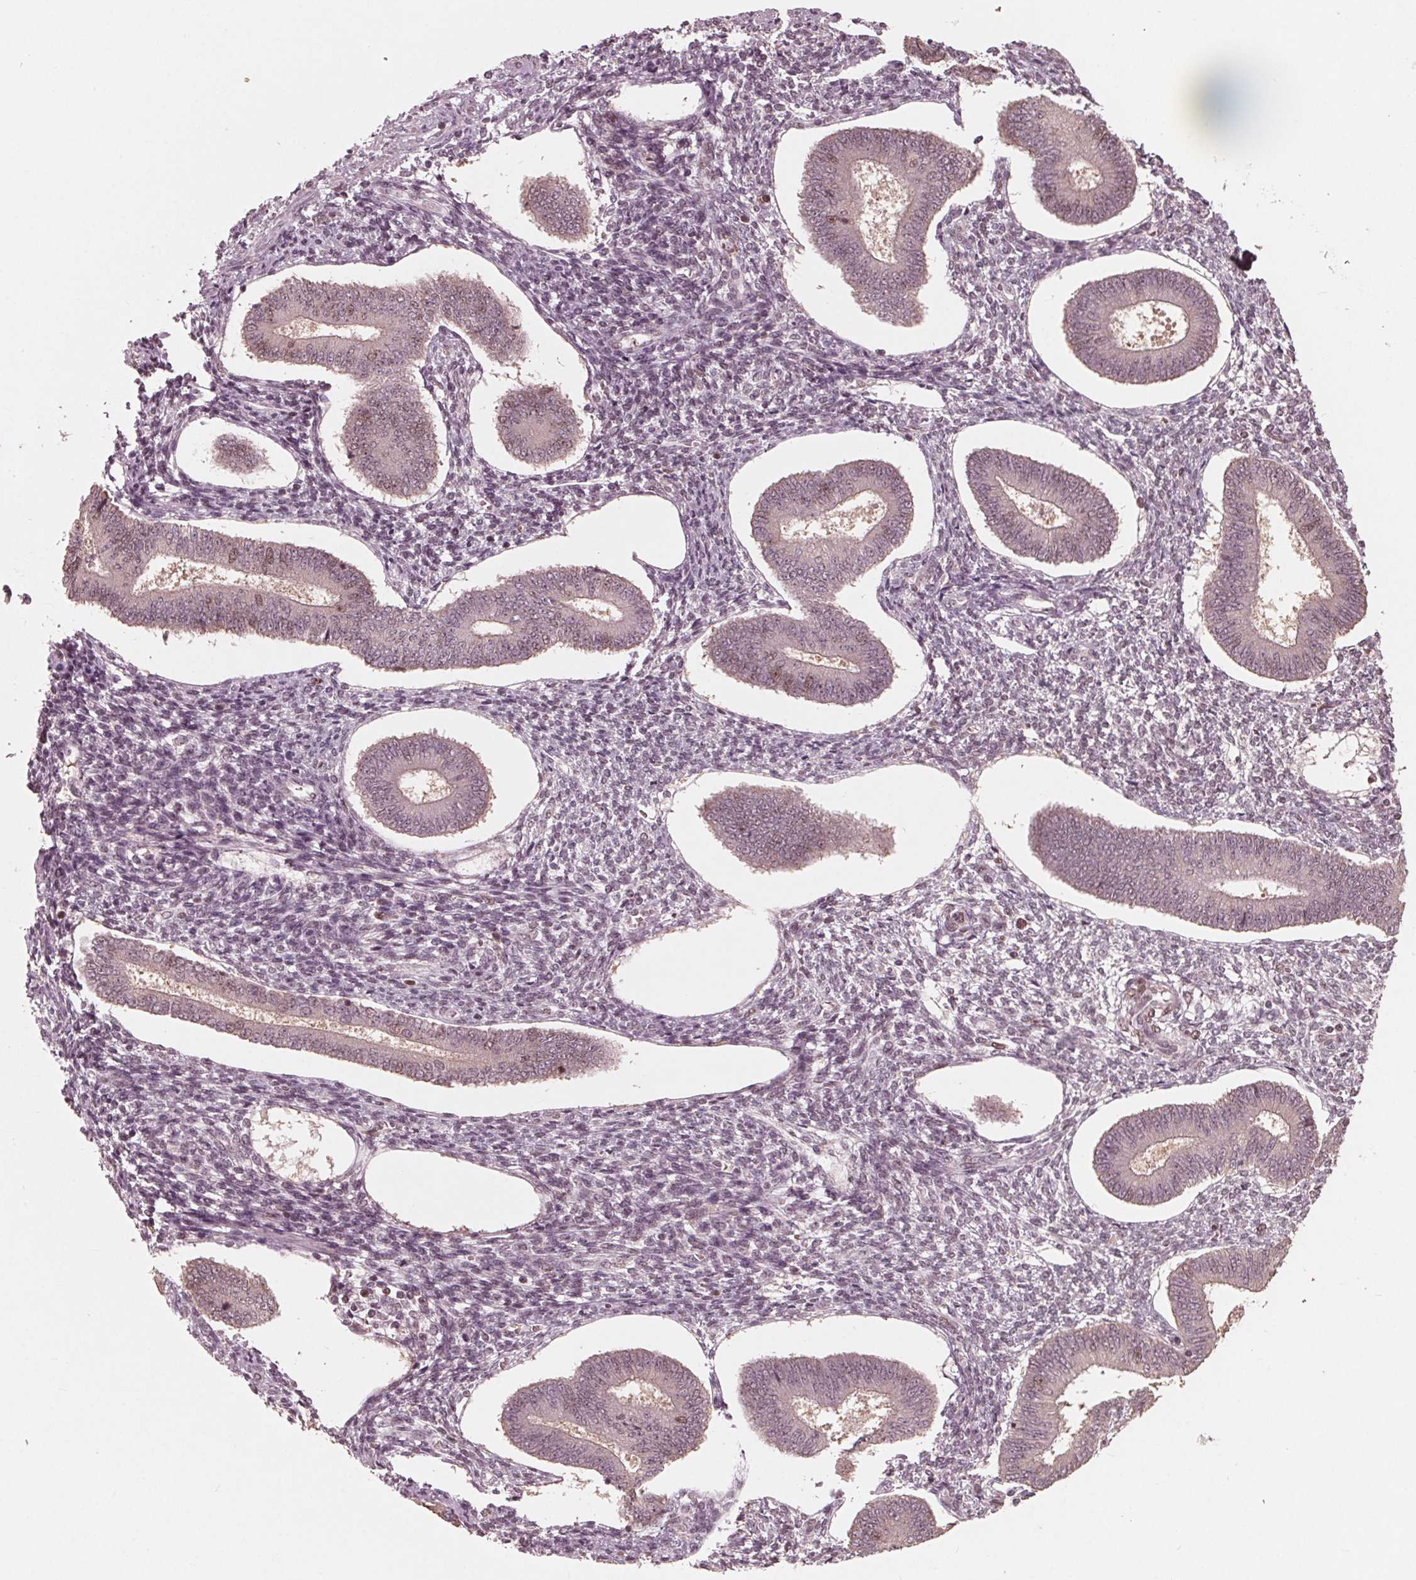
{"staining": {"intensity": "negative", "quantity": "none", "location": "none"}, "tissue": "endometrium", "cell_type": "Cells in endometrial stroma", "image_type": "normal", "snomed": [{"axis": "morphology", "description": "Normal tissue, NOS"}, {"axis": "topography", "description": "Endometrium"}], "caption": "This is an immunohistochemistry photomicrograph of unremarkable human endometrium. There is no staining in cells in endometrial stroma.", "gene": "HIRIP3", "patient": {"sex": "female", "age": 42}}